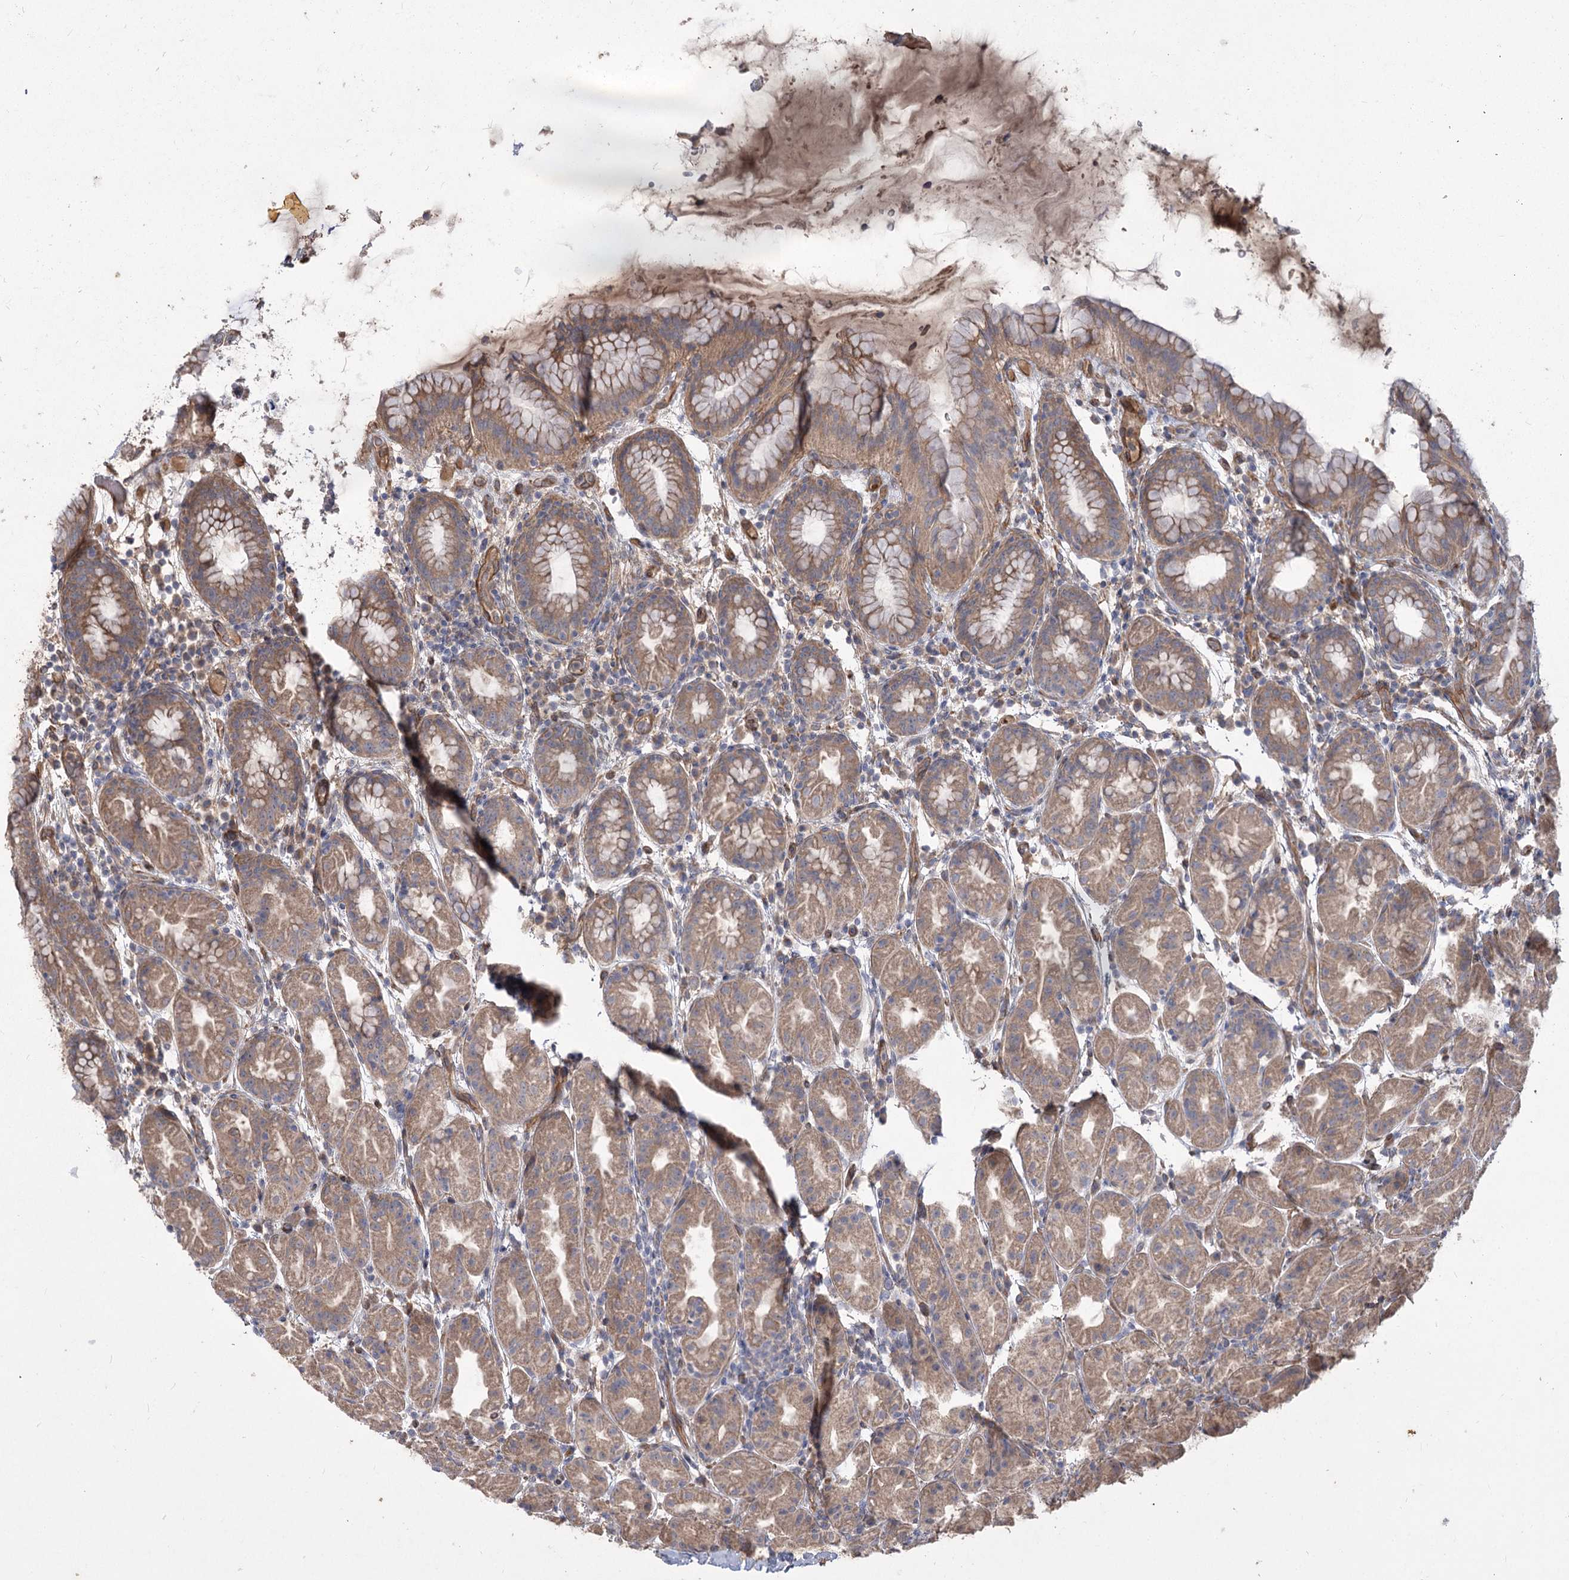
{"staining": {"intensity": "moderate", "quantity": ">75%", "location": "cytoplasmic/membranous"}, "tissue": "stomach", "cell_type": "Glandular cells", "image_type": "normal", "snomed": [{"axis": "morphology", "description": "Normal tissue, NOS"}, {"axis": "topography", "description": "Stomach"}], "caption": "This is a photomicrograph of immunohistochemistry staining of benign stomach, which shows moderate expression in the cytoplasmic/membranous of glandular cells.", "gene": "RIN2", "patient": {"sex": "female", "age": 79}}